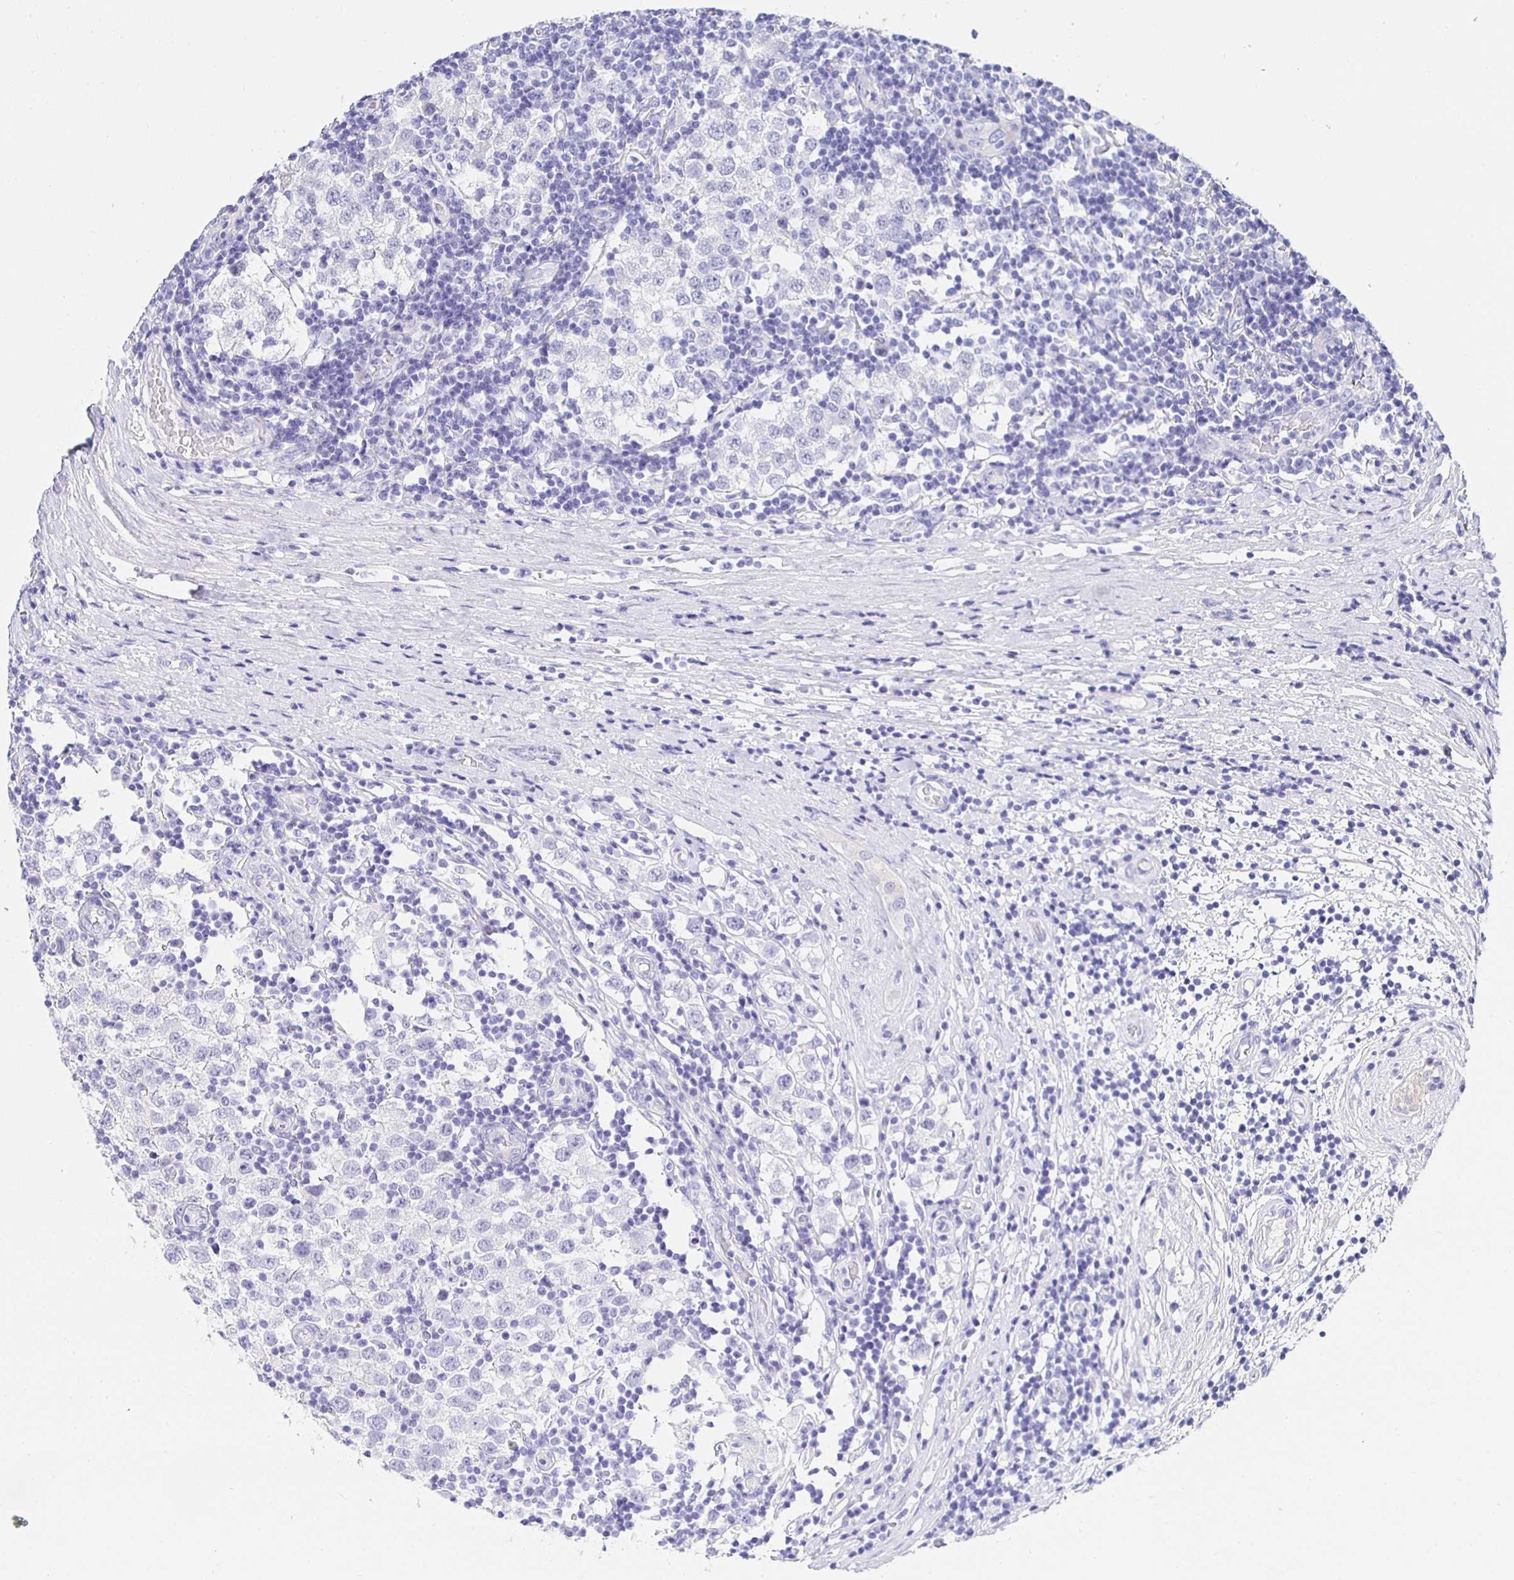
{"staining": {"intensity": "negative", "quantity": "none", "location": "none"}, "tissue": "testis cancer", "cell_type": "Tumor cells", "image_type": "cancer", "snomed": [{"axis": "morphology", "description": "Seminoma, NOS"}, {"axis": "topography", "description": "Testis"}], "caption": "Protein analysis of seminoma (testis) exhibits no significant positivity in tumor cells.", "gene": "HSPA4L", "patient": {"sex": "male", "age": 34}}